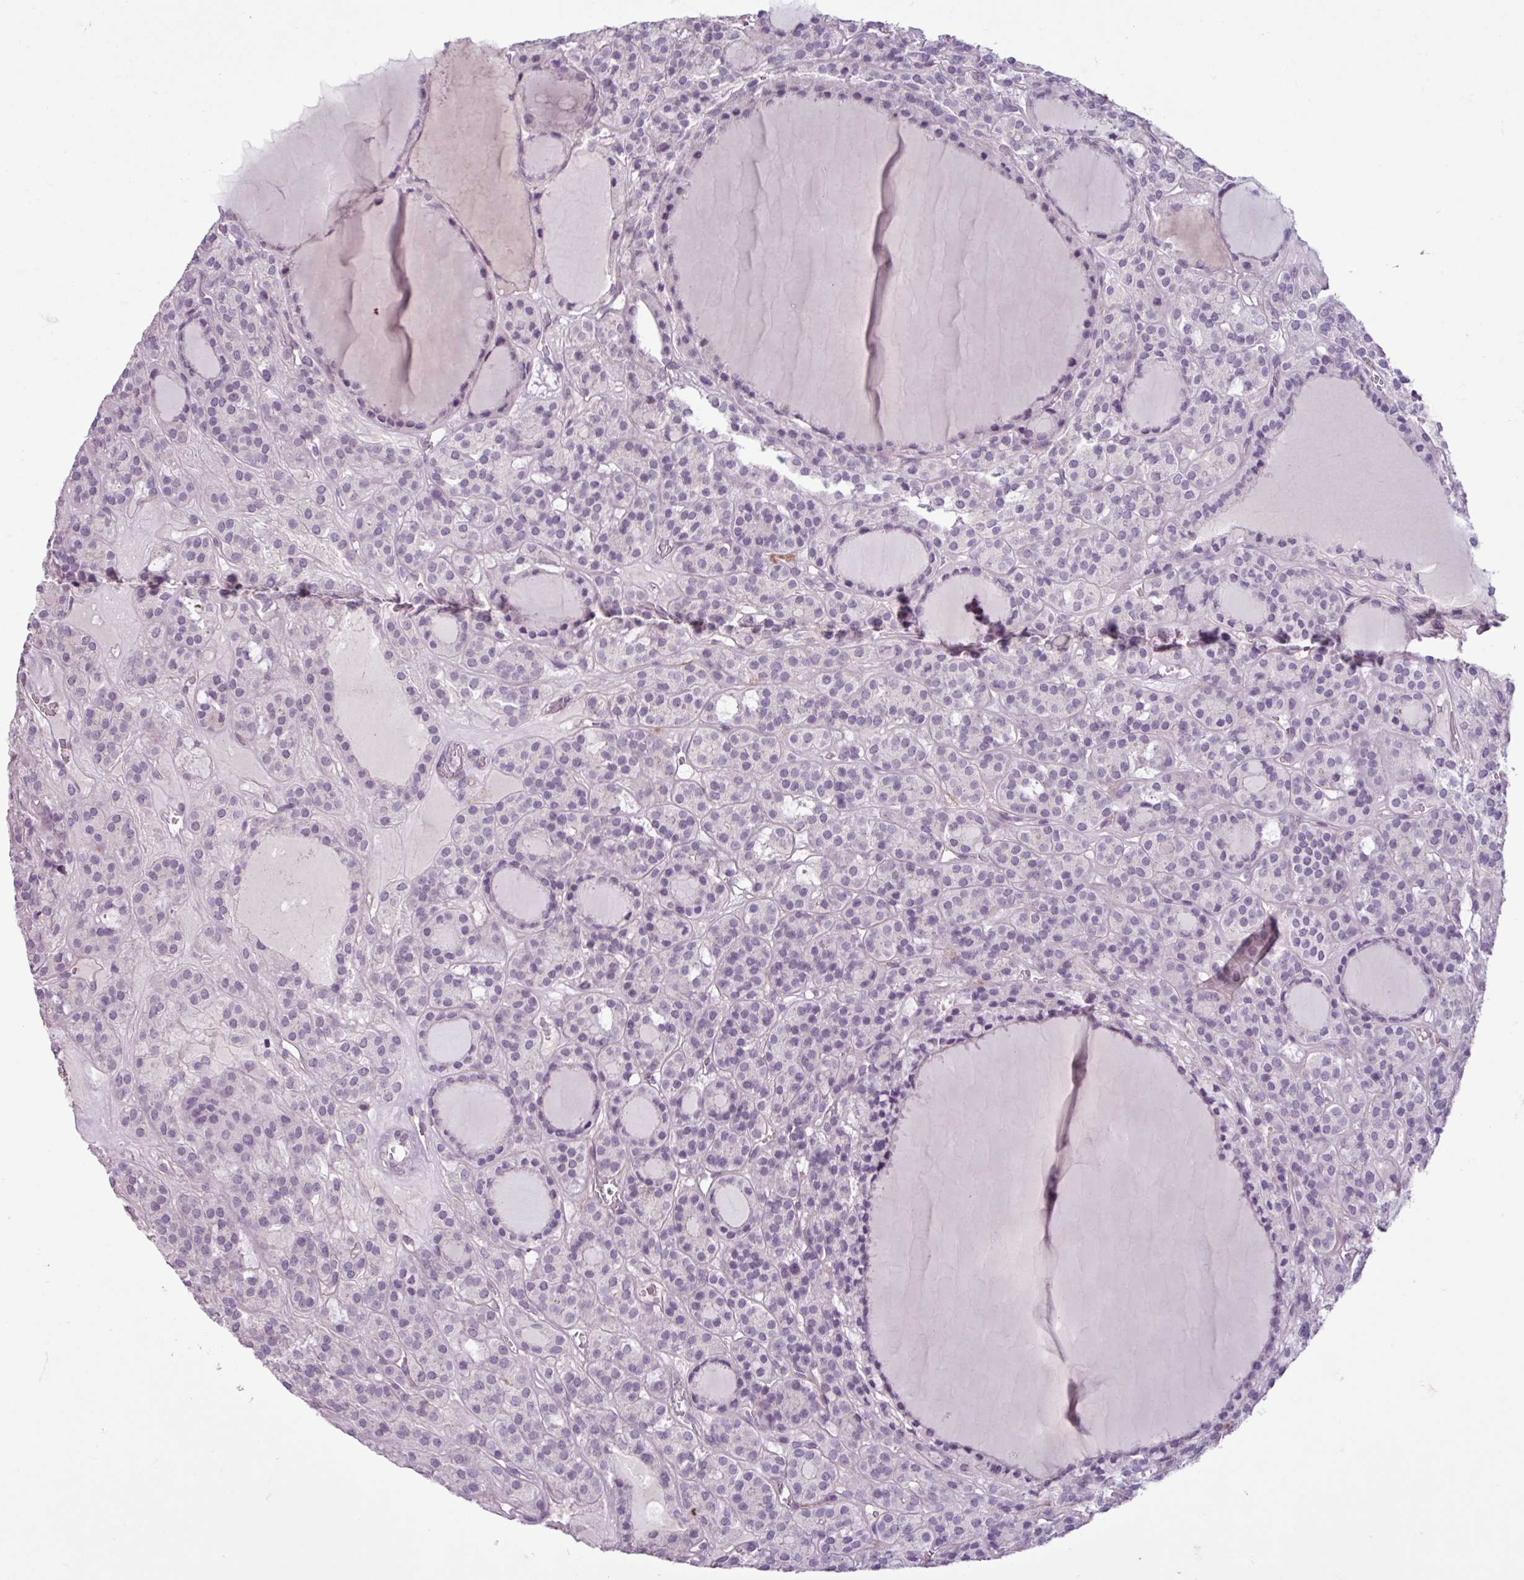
{"staining": {"intensity": "negative", "quantity": "none", "location": "none"}, "tissue": "thyroid cancer", "cell_type": "Tumor cells", "image_type": "cancer", "snomed": [{"axis": "morphology", "description": "Follicular adenoma carcinoma, NOS"}, {"axis": "topography", "description": "Thyroid gland"}], "caption": "Immunohistochemistry photomicrograph of neoplastic tissue: follicular adenoma carcinoma (thyroid) stained with DAB (3,3'-diaminobenzidine) exhibits no significant protein positivity in tumor cells. (DAB immunohistochemistry (IHC) visualized using brightfield microscopy, high magnification).", "gene": "C9orf24", "patient": {"sex": "female", "age": 63}}